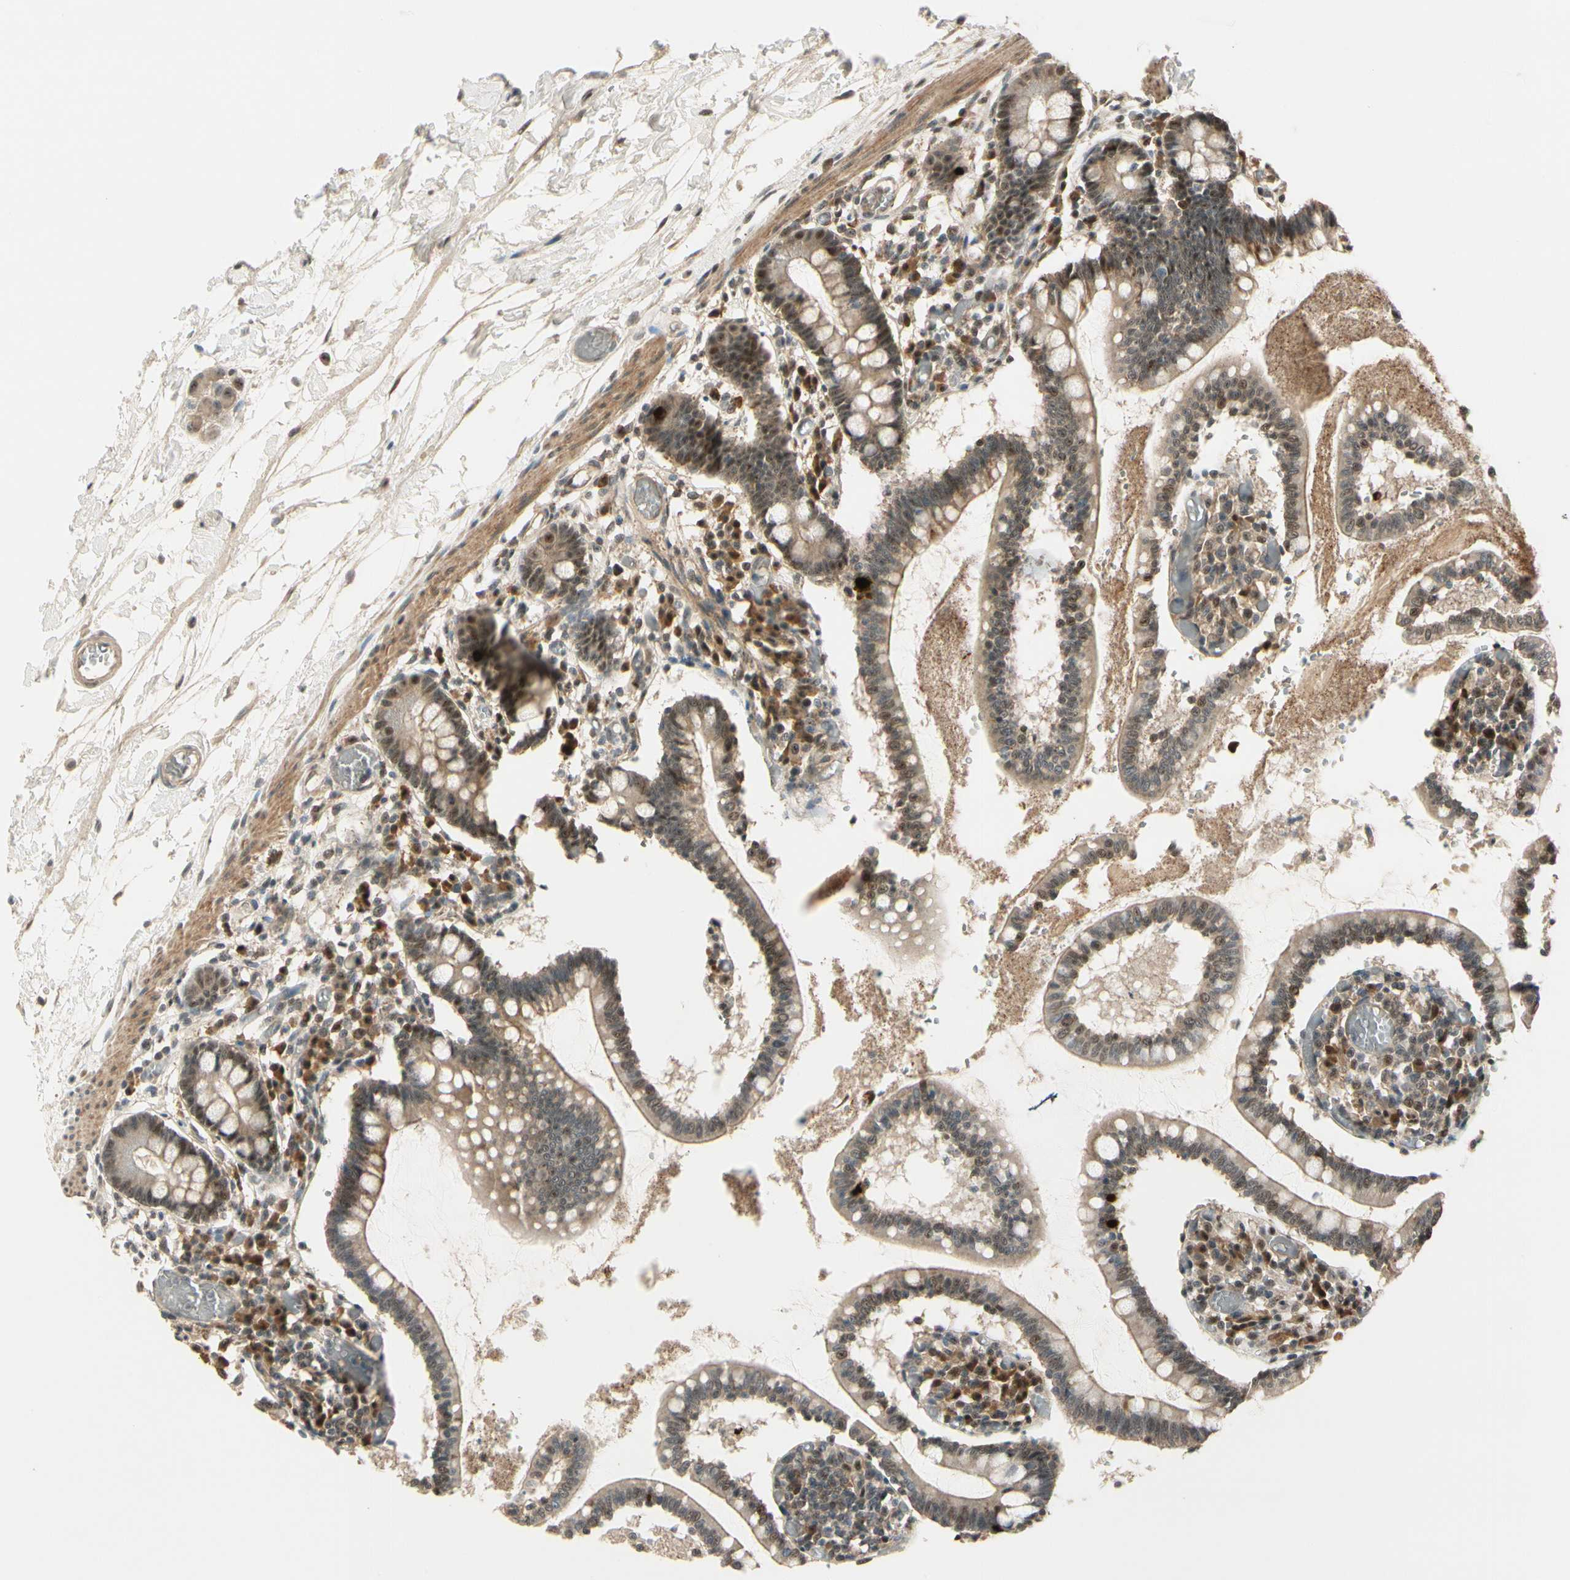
{"staining": {"intensity": "moderate", "quantity": ">75%", "location": "cytoplasmic/membranous"}, "tissue": "small intestine", "cell_type": "Glandular cells", "image_type": "normal", "snomed": [{"axis": "morphology", "description": "Normal tissue, NOS"}, {"axis": "topography", "description": "Small intestine"}], "caption": "A photomicrograph showing moderate cytoplasmic/membranous expression in about >75% of glandular cells in unremarkable small intestine, as visualized by brown immunohistochemical staining.", "gene": "MCPH1", "patient": {"sex": "female", "age": 61}}